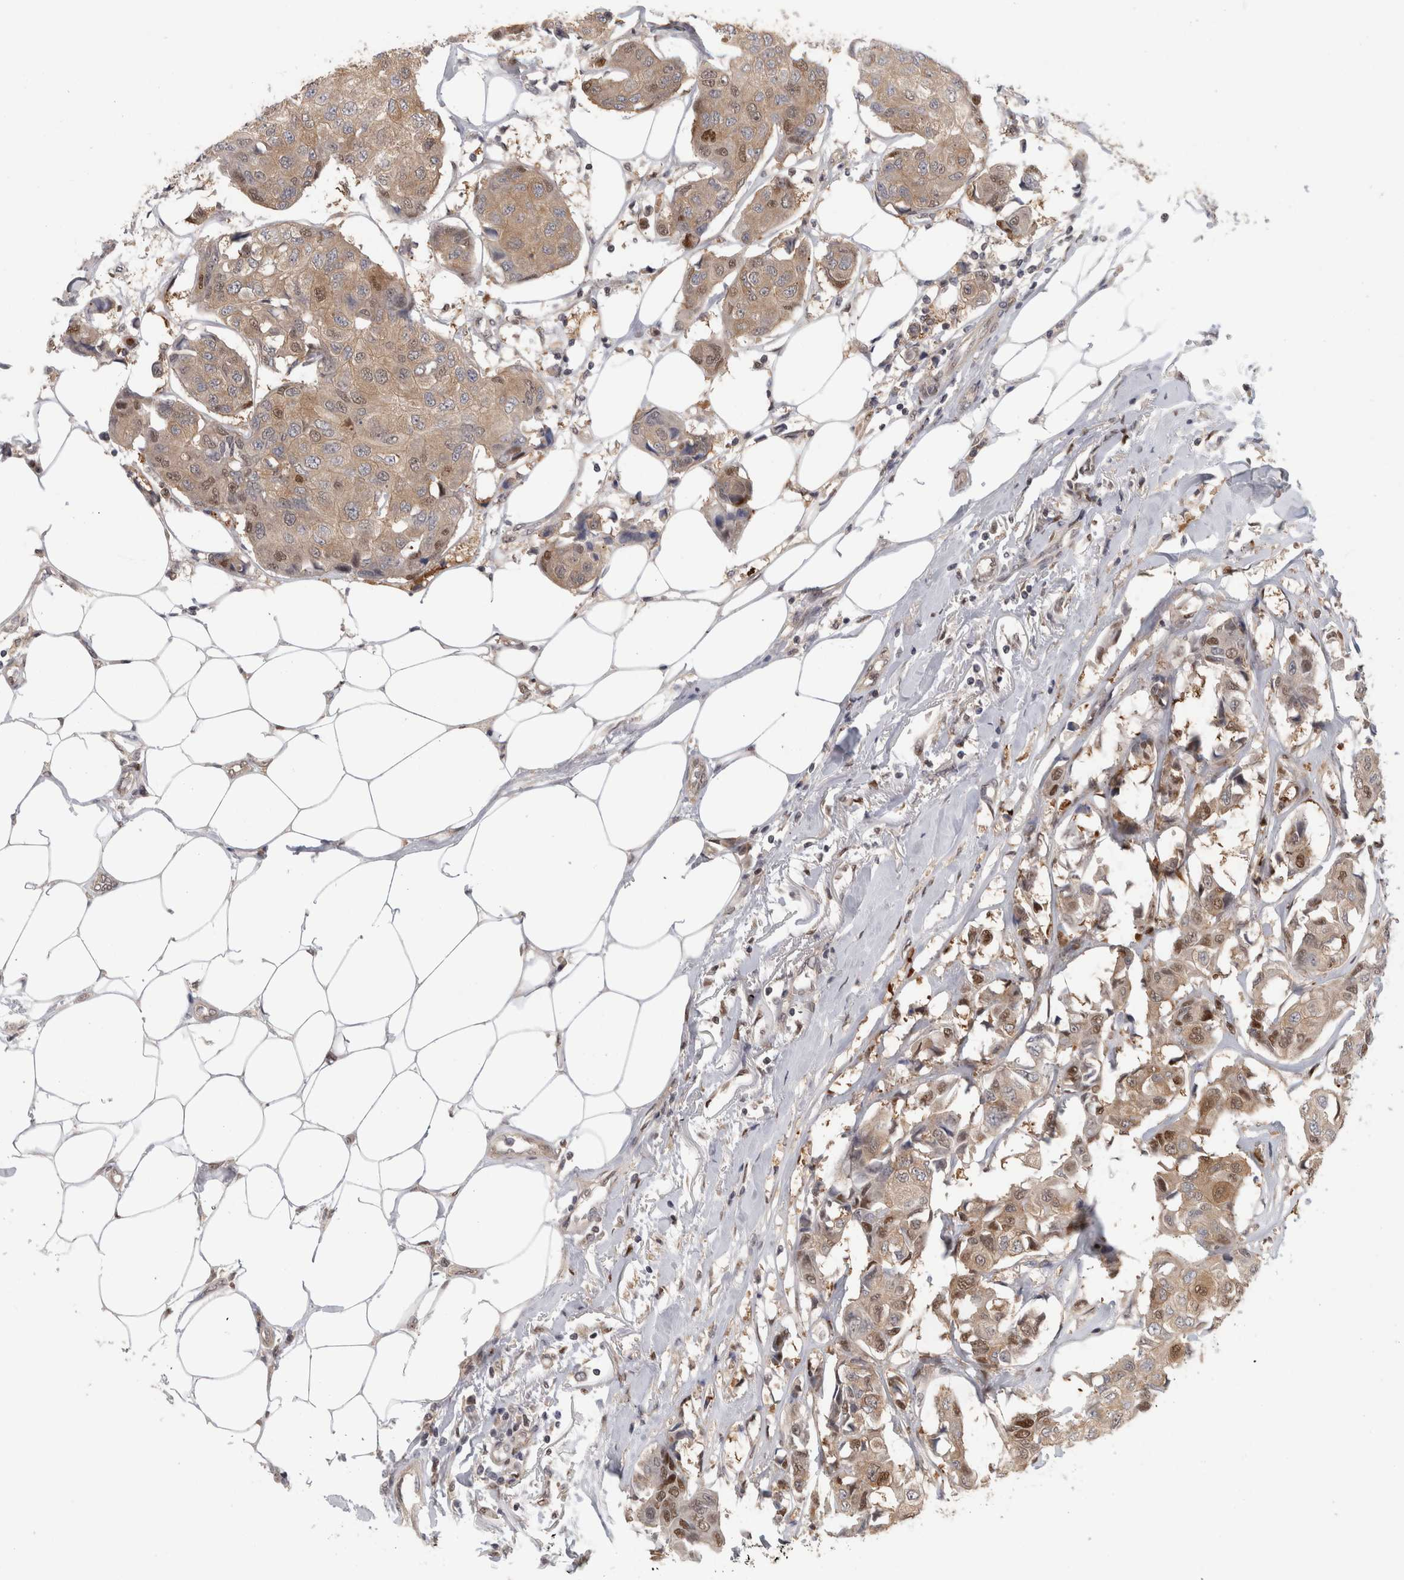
{"staining": {"intensity": "weak", "quantity": ">75%", "location": "cytoplasmic/membranous,nuclear"}, "tissue": "breast cancer", "cell_type": "Tumor cells", "image_type": "cancer", "snomed": [{"axis": "morphology", "description": "Duct carcinoma"}, {"axis": "topography", "description": "Breast"}], "caption": "Approximately >75% of tumor cells in human breast intraductal carcinoma demonstrate weak cytoplasmic/membranous and nuclear protein staining as visualized by brown immunohistochemical staining.", "gene": "PIGP", "patient": {"sex": "female", "age": 80}}